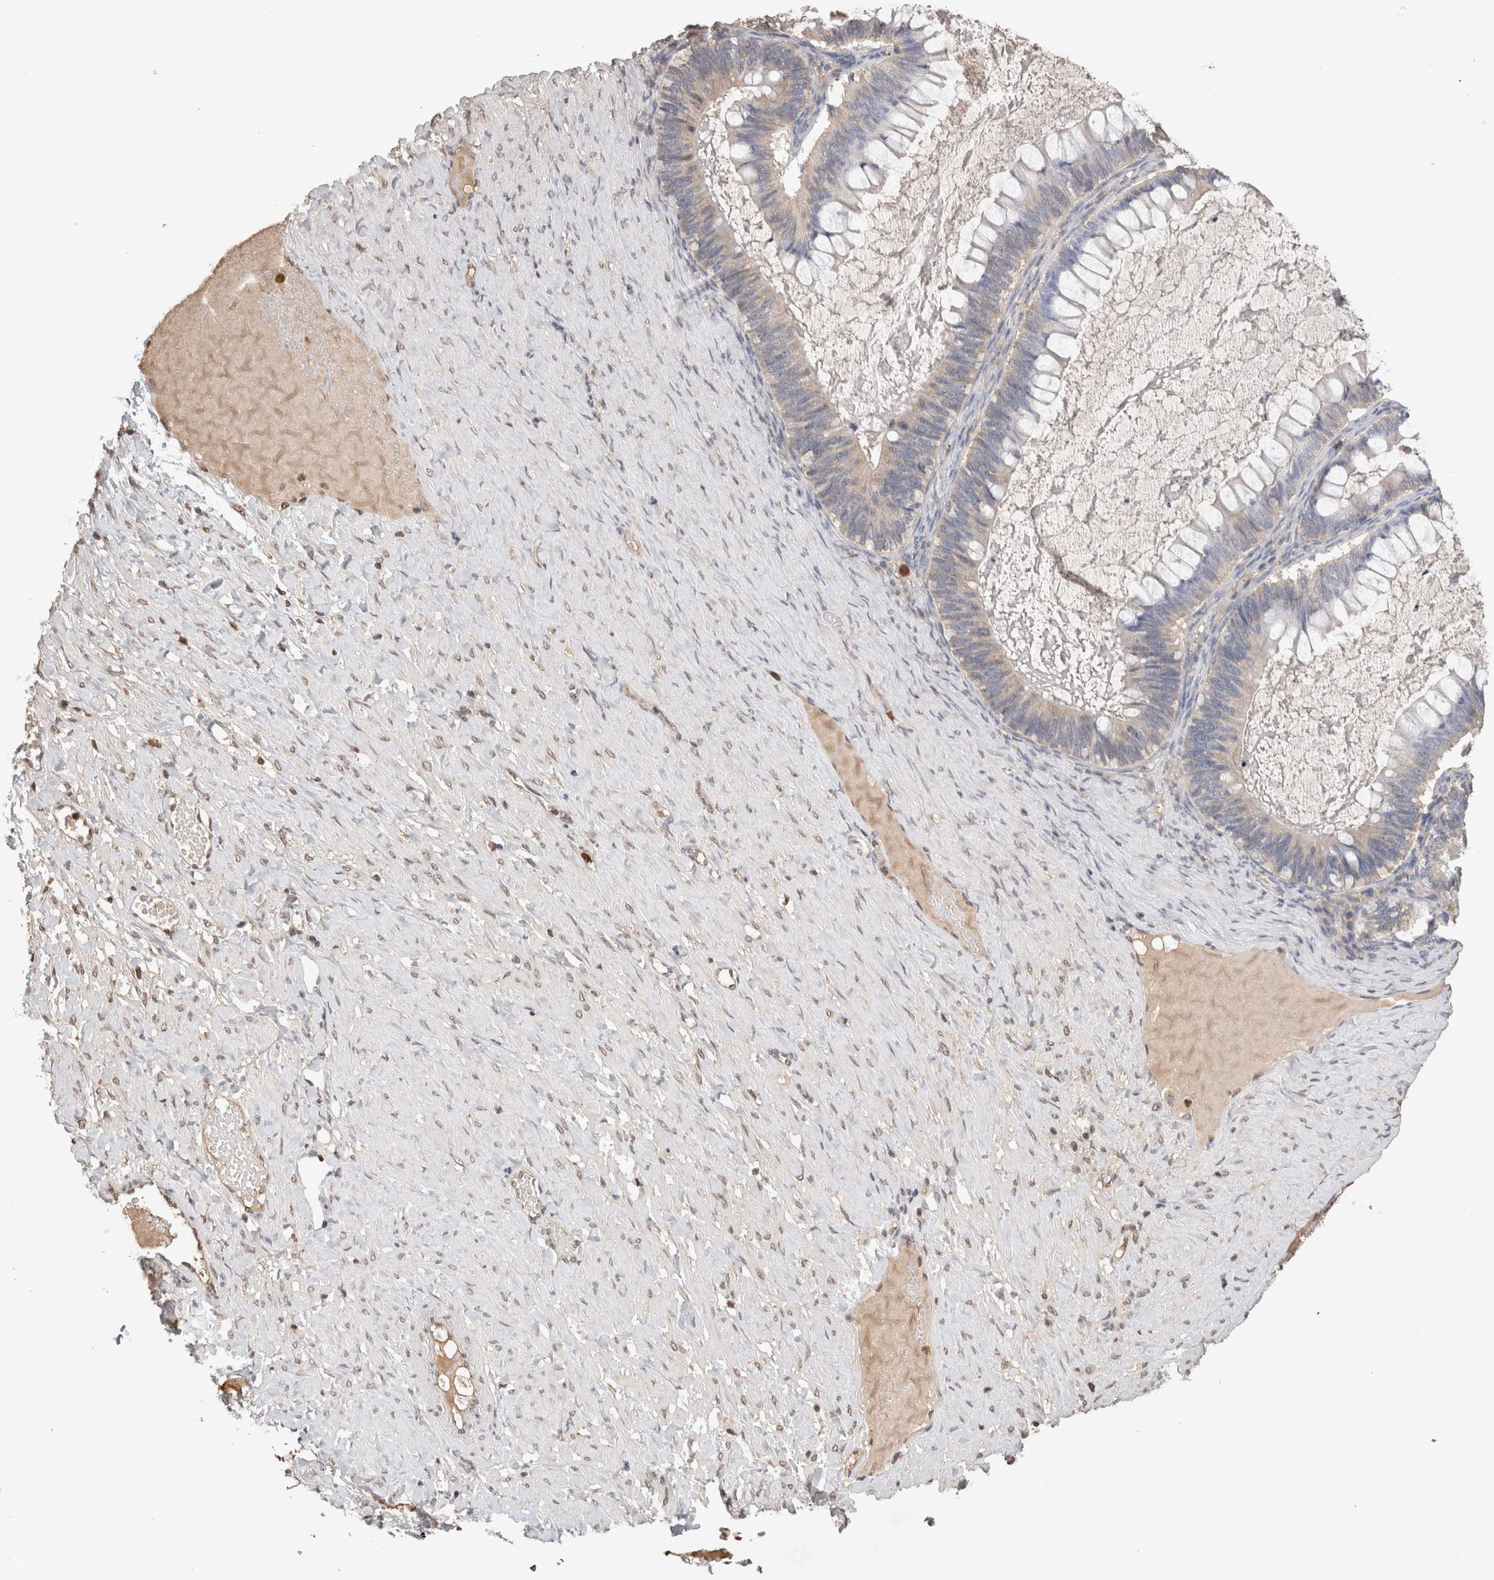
{"staining": {"intensity": "weak", "quantity": ">75%", "location": "cytoplasmic/membranous"}, "tissue": "ovarian cancer", "cell_type": "Tumor cells", "image_type": "cancer", "snomed": [{"axis": "morphology", "description": "Cystadenocarcinoma, mucinous, NOS"}, {"axis": "topography", "description": "Ovary"}], "caption": "Immunohistochemical staining of human ovarian mucinous cystadenocarcinoma demonstrates weak cytoplasmic/membranous protein staining in about >75% of tumor cells.", "gene": "FABP7", "patient": {"sex": "female", "age": 61}}